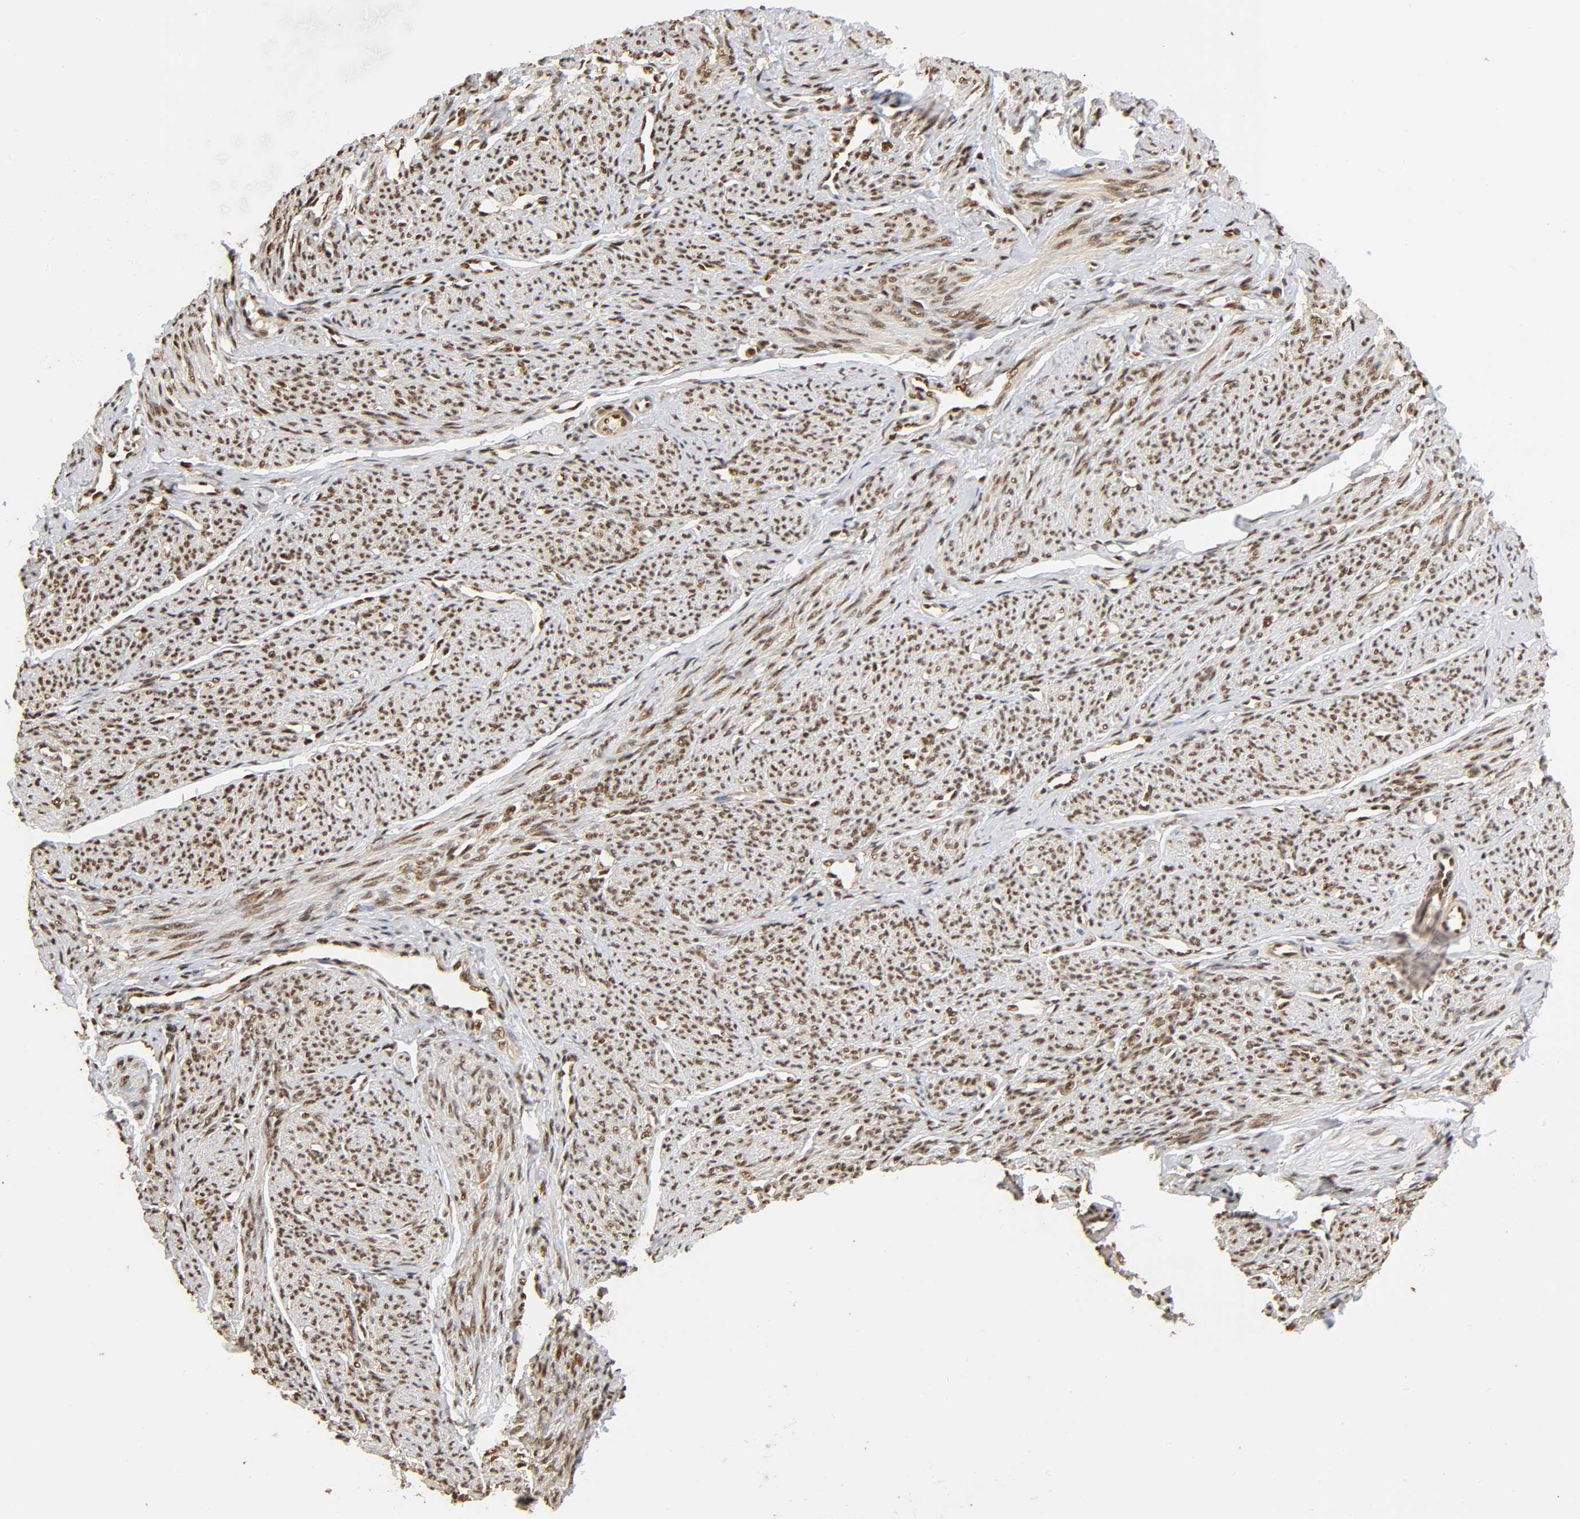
{"staining": {"intensity": "strong", "quantity": ">75%", "location": "cytoplasmic/membranous,nuclear"}, "tissue": "smooth muscle", "cell_type": "Smooth muscle cells", "image_type": "normal", "snomed": [{"axis": "morphology", "description": "Normal tissue, NOS"}, {"axis": "topography", "description": "Smooth muscle"}], "caption": "Smooth muscle cells show high levels of strong cytoplasmic/membranous,nuclear positivity in approximately >75% of cells in unremarkable smooth muscle. Nuclei are stained in blue.", "gene": "RNF122", "patient": {"sex": "female", "age": 65}}